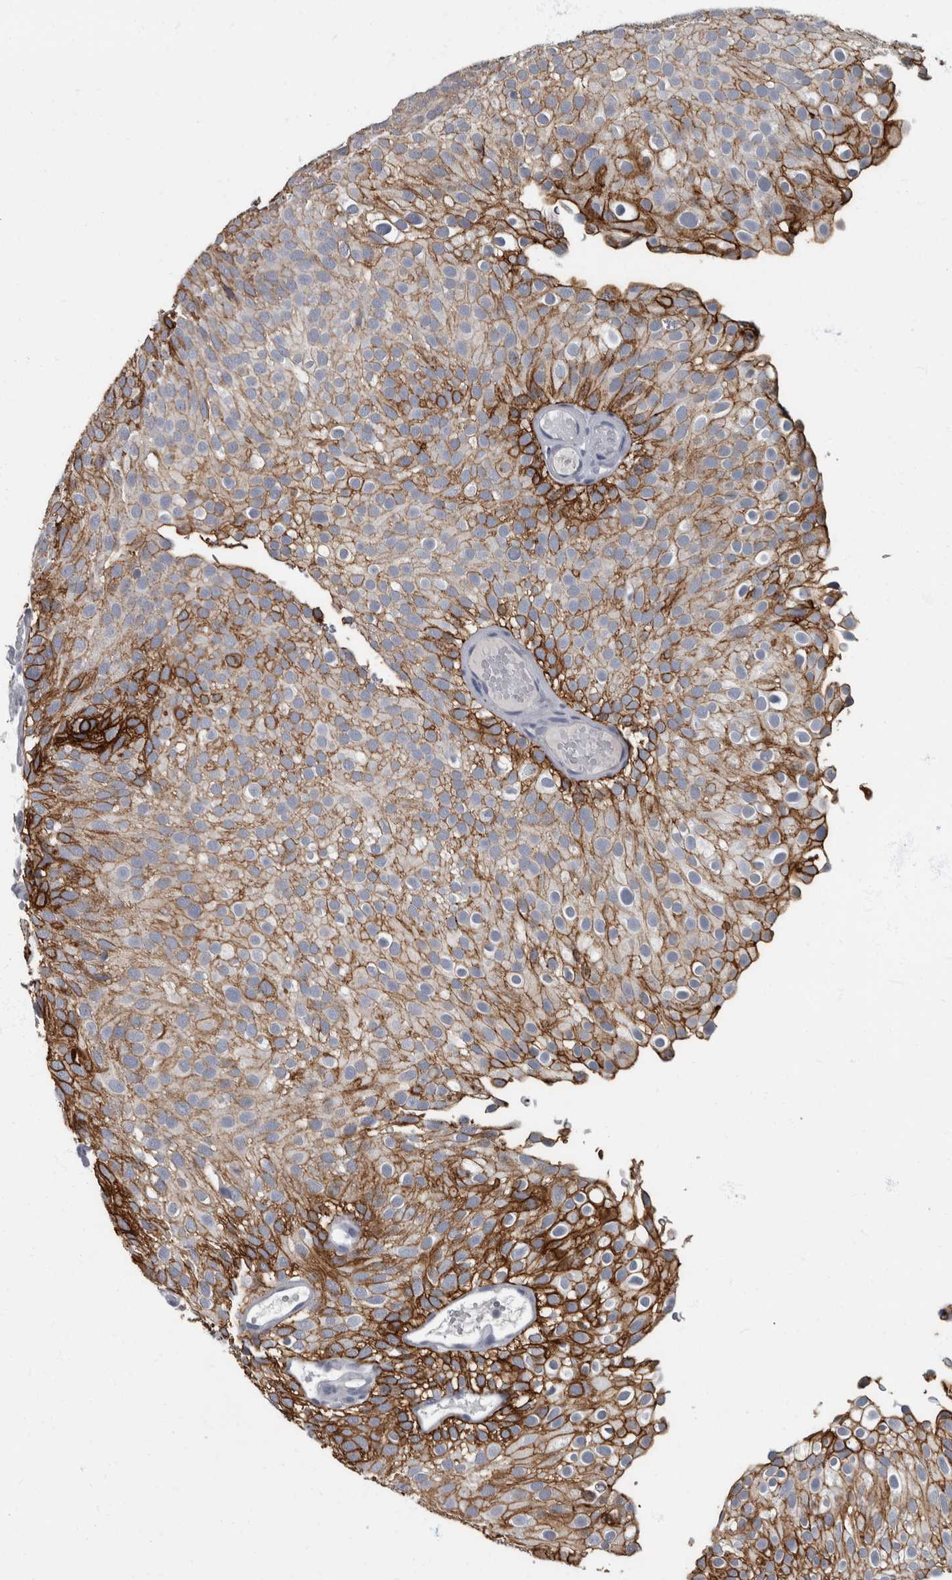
{"staining": {"intensity": "strong", "quantity": ">75%", "location": "cytoplasmic/membranous"}, "tissue": "urothelial cancer", "cell_type": "Tumor cells", "image_type": "cancer", "snomed": [{"axis": "morphology", "description": "Urothelial carcinoma, Low grade"}, {"axis": "topography", "description": "Urinary bladder"}], "caption": "Low-grade urothelial carcinoma stained with immunohistochemistry demonstrates strong cytoplasmic/membranous expression in about >75% of tumor cells.", "gene": "DSG2", "patient": {"sex": "male", "age": 78}}